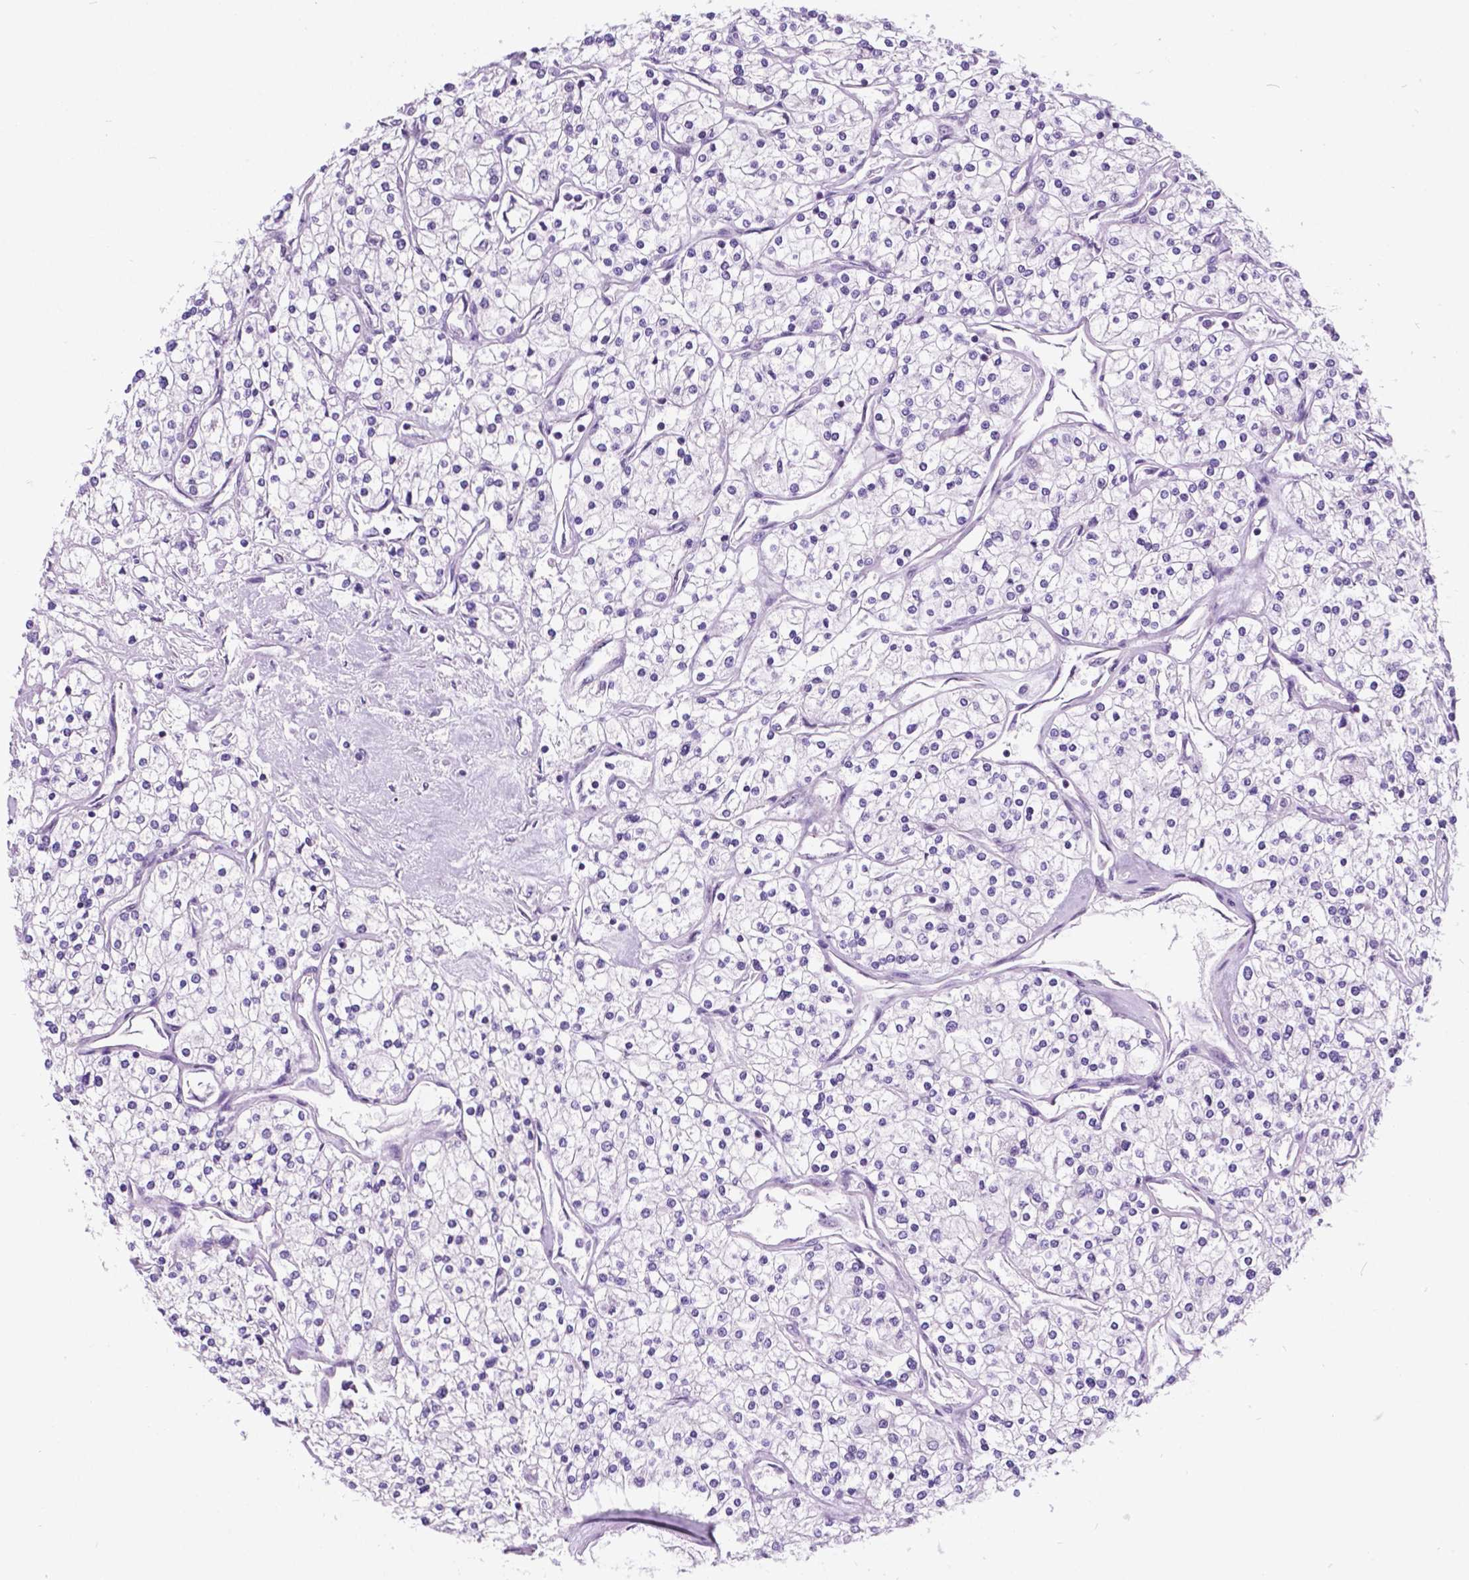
{"staining": {"intensity": "negative", "quantity": "none", "location": "none"}, "tissue": "renal cancer", "cell_type": "Tumor cells", "image_type": "cancer", "snomed": [{"axis": "morphology", "description": "Adenocarcinoma, NOS"}, {"axis": "topography", "description": "Kidney"}], "caption": "Immunohistochemical staining of human adenocarcinoma (renal) displays no significant expression in tumor cells. Nuclei are stained in blue.", "gene": "DPF3", "patient": {"sex": "male", "age": 80}}